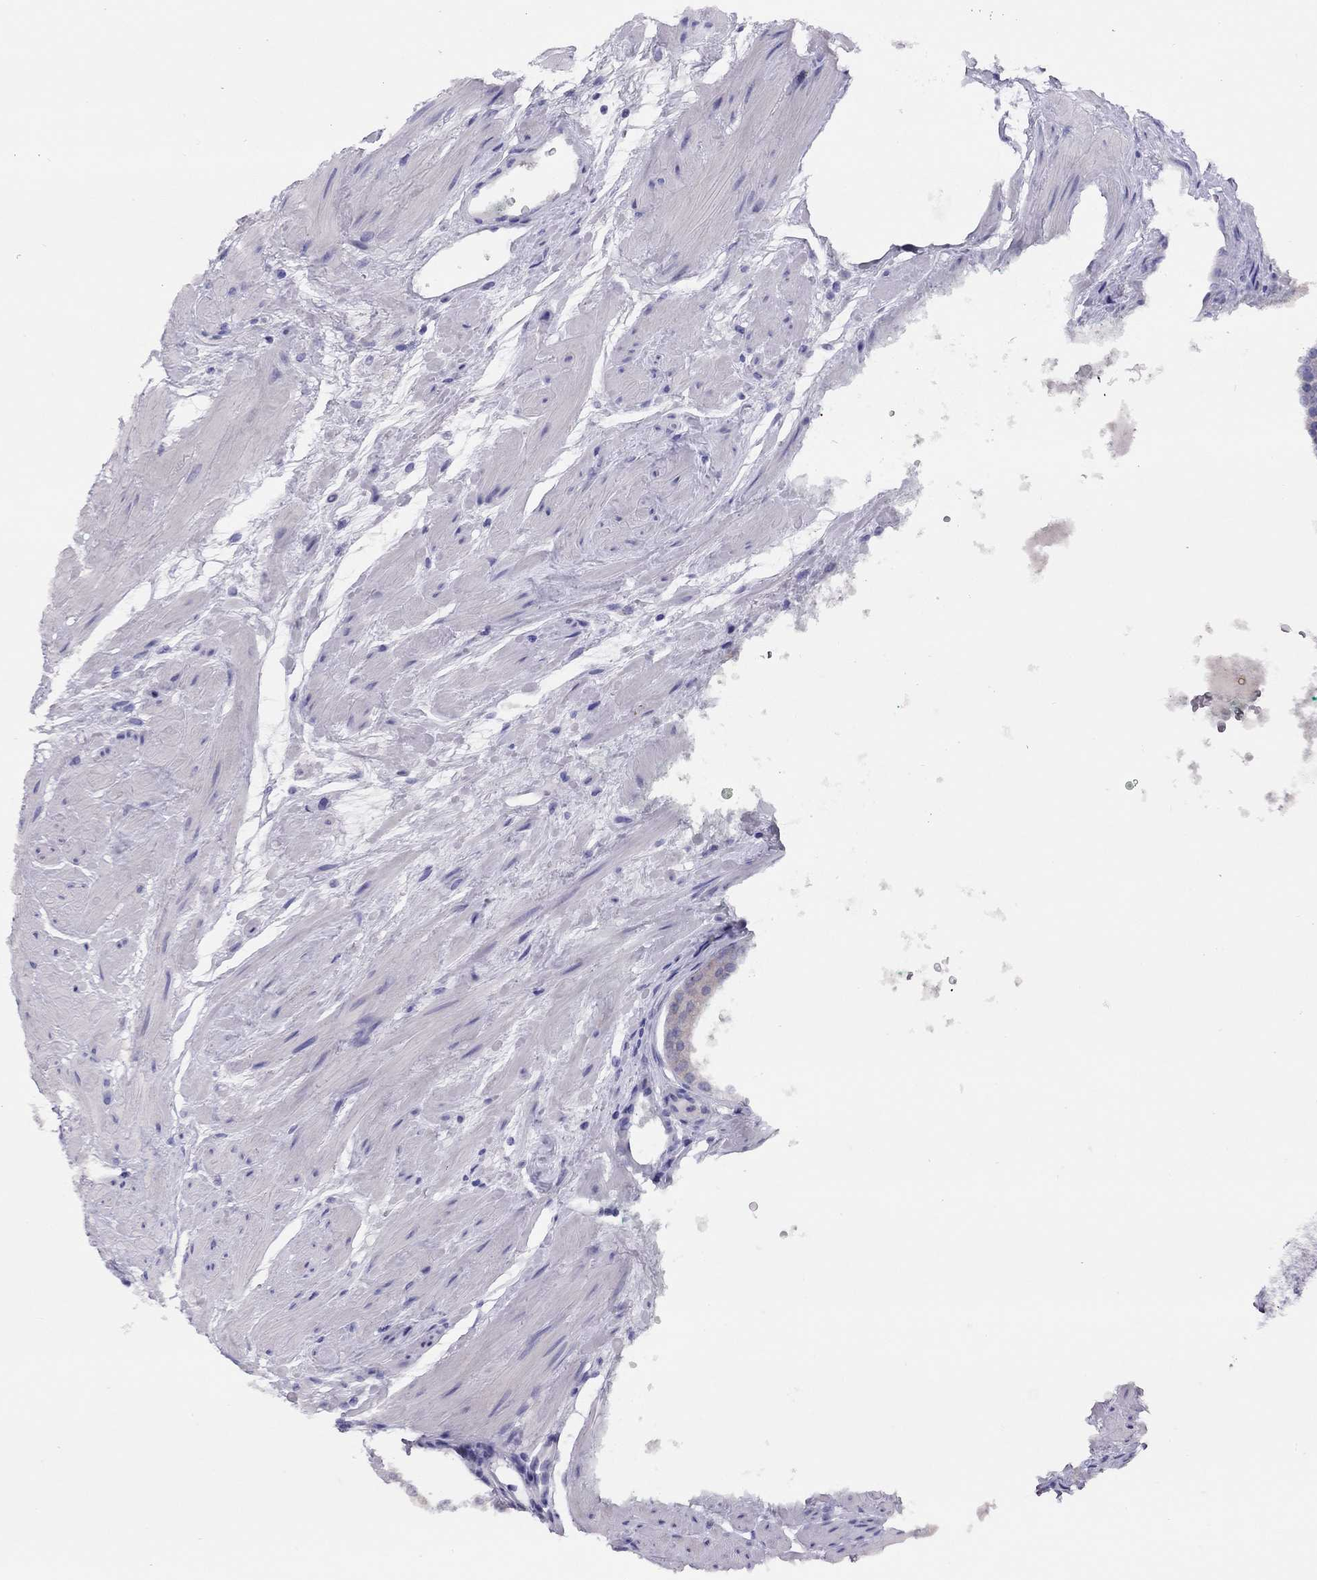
{"staining": {"intensity": "weak", "quantity": "<25%", "location": "cytoplasmic/membranous"}, "tissue": "prostate cancer", "cell_type": "Tumor cells", "image_type": "cancer", "snomed": [{"axis": "morphology", "description": "Adenocarcinoma, Low grade"}, {"axis": "topography", "description": "Prostate"}], "caption": "Immunohistochemistry image of neoplastic tissue: human prostate cancer (adenocarcinoma (low-grade)) stained with DAB displays no significant protein positivity in tumor cells.", "gene": "LRIT2", "patient": {"sex": "male", "age": 60}}